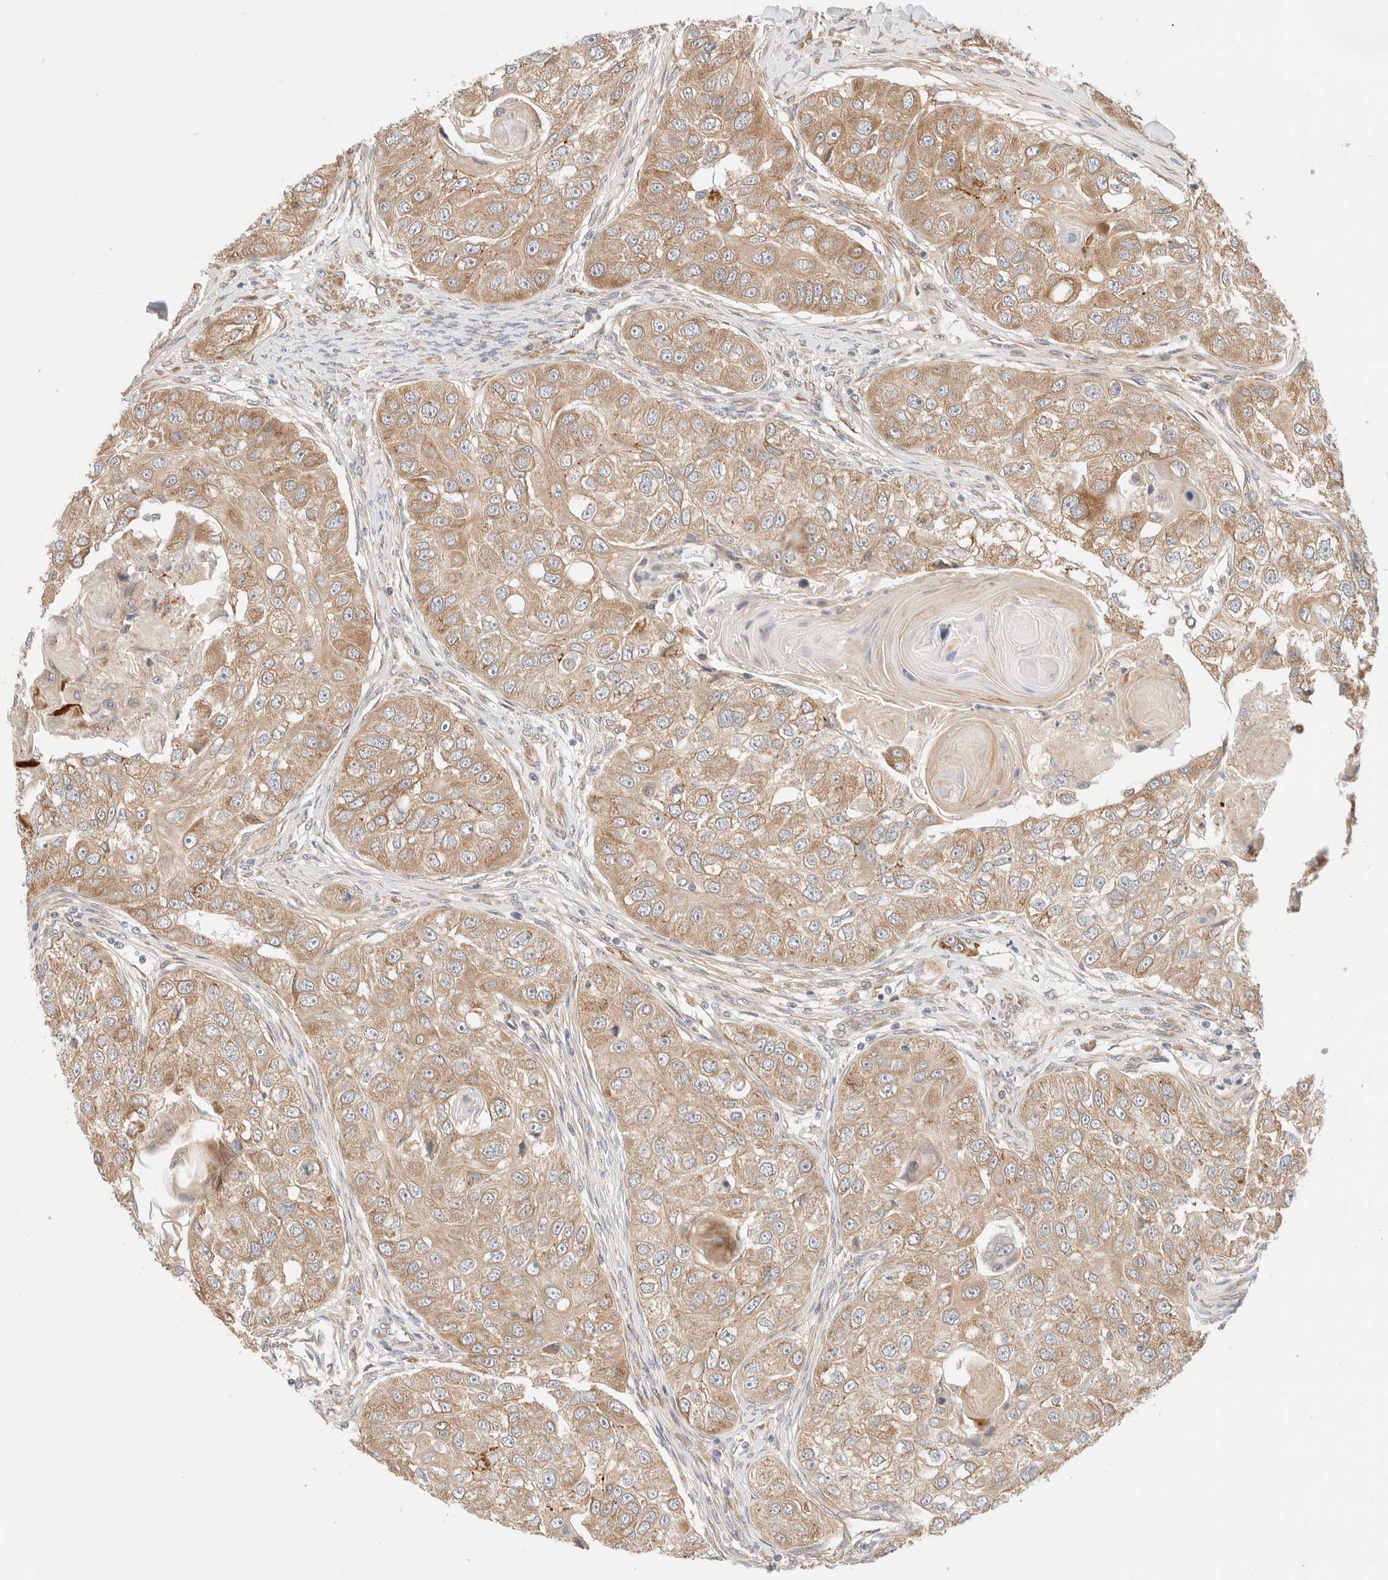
{"staining": {"intensity": "moderate", "quantity": ">75%", "location": "cytoplasmic/membranous"}, "tissue": "head and neck cancer", "cell_type": "Tumor cells", "image_type": "cancer", "snomed": [{"axis": "morphology", "description": "Normal tissue, NOS"}, {"axis": "morphology", "description": "Squamous cell carcinoma, NOS"}, {"axis": "topography", "description": "Skeletal muscle"}, {"axis": "topography", "description": "Head-Neck"}], "caption": "The image exhibits immunohistochemical staining of head and neck cancer (squamous cell carcinoma). There is moderate cytoplasmic/membranous expression is identified in approximately >75% of tumor cells. Using DAB (3,3'-diaminobenzidine) (brown) and hematoxylin (blue) stains, captured at high magnification using brightfield microscopy.", "gene": "RRP15", "patient": {"sex": "male", "age": 51}}